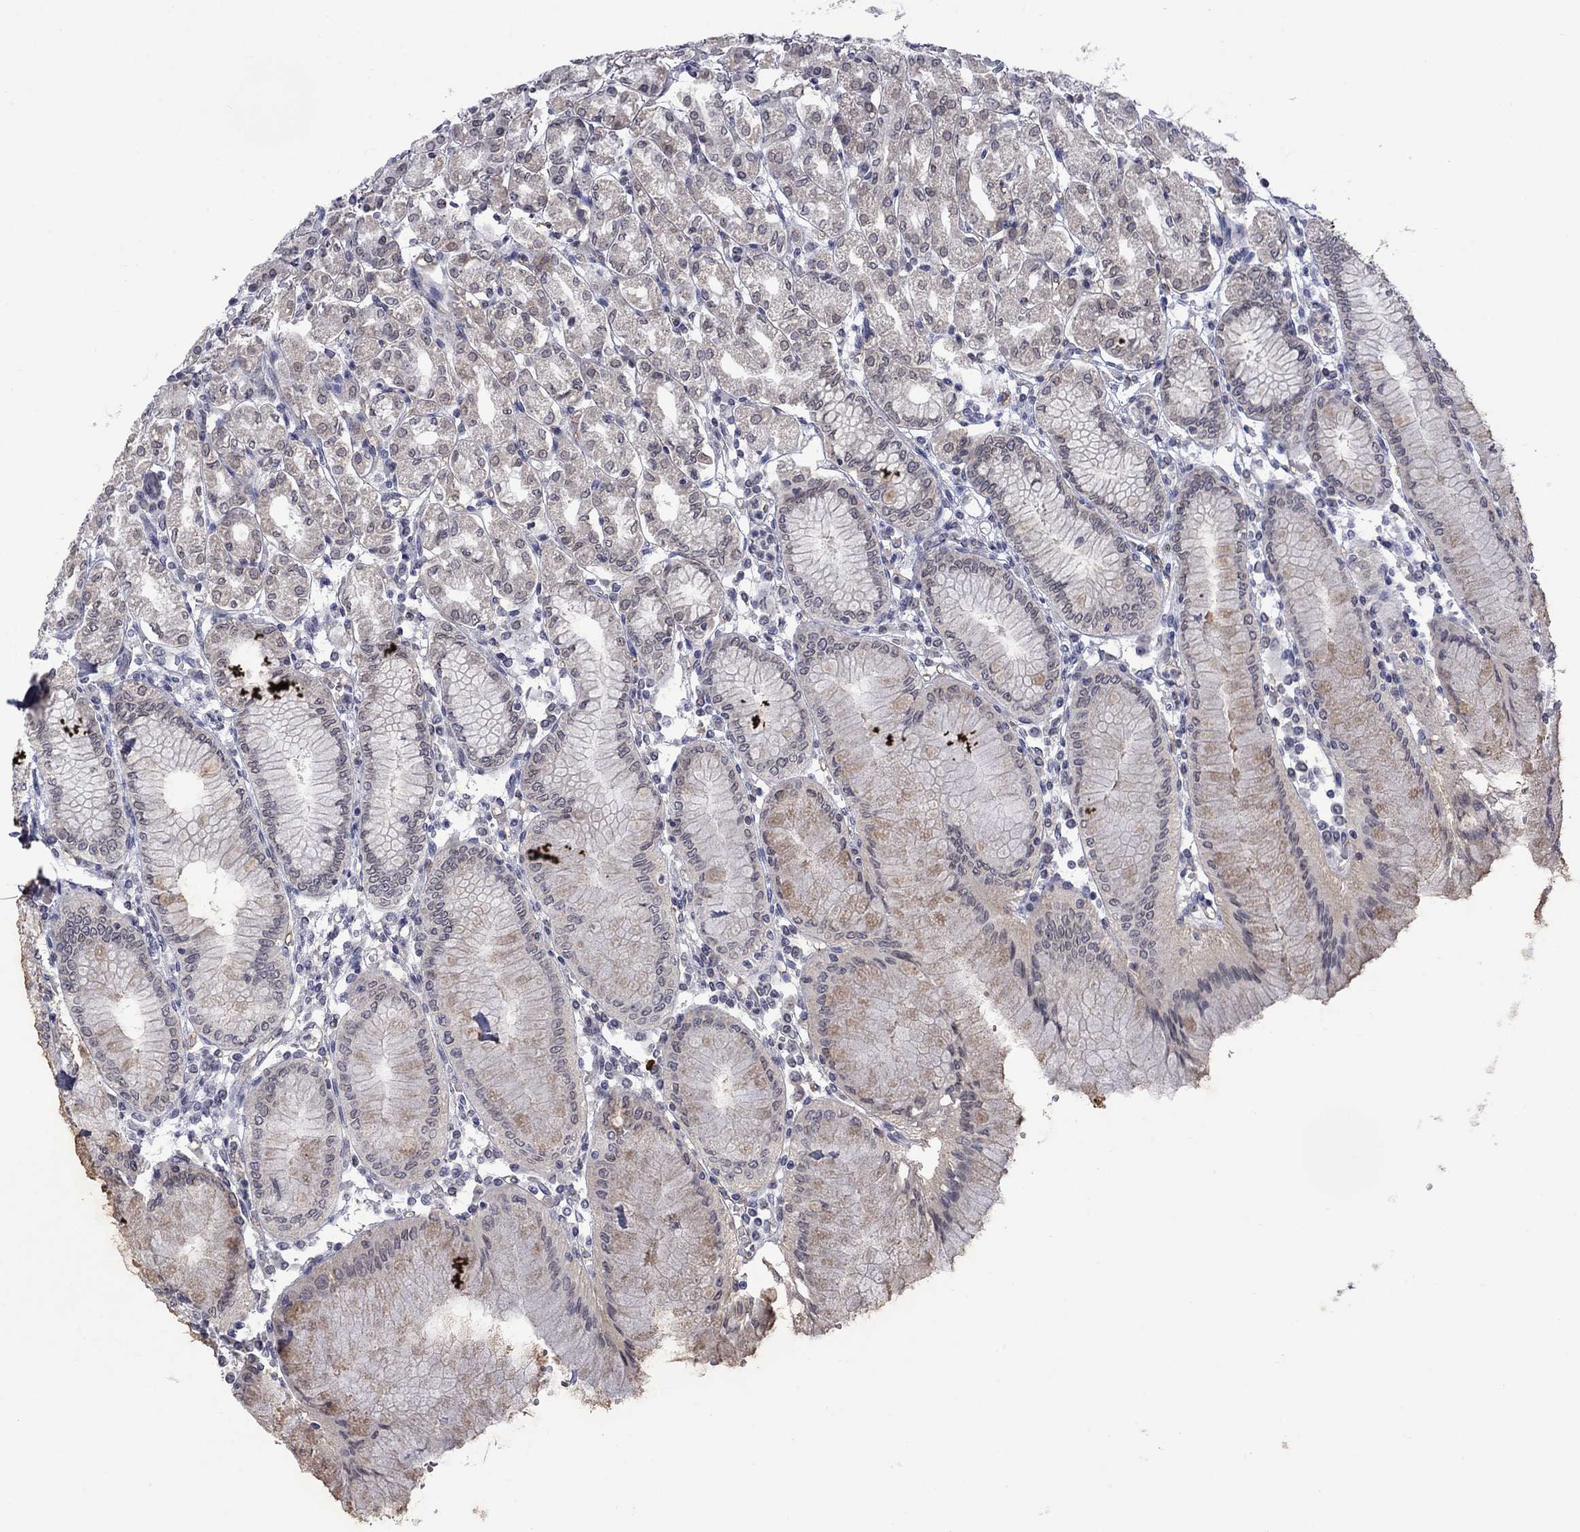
{"staining": {"intensity": "moderate", "quantity": "<25%", "location": "cytoplasmic/membranous,nuclear"}, "tissue": "stomach", "cell_type": "Glandular cells", "image_type": "normal", "snomed": [{"axis": "morphology", "description": "Normal tissue, NOS"}, {"axis": "topography", "description": "Skeletal muscle"}, {"axis": "topography", "description": "Stomach"}], "caption": "Immunohistochemical staining of benign human stomach reveals moderate cytoplasmic/membranous,nuclear protein positivity in about <25% of glandular cells. (brown staining indicates protein expression, while blue staining denotes nuclei).", "gene": "NSMF", "patient": {"sex": "female", "age": 57}}